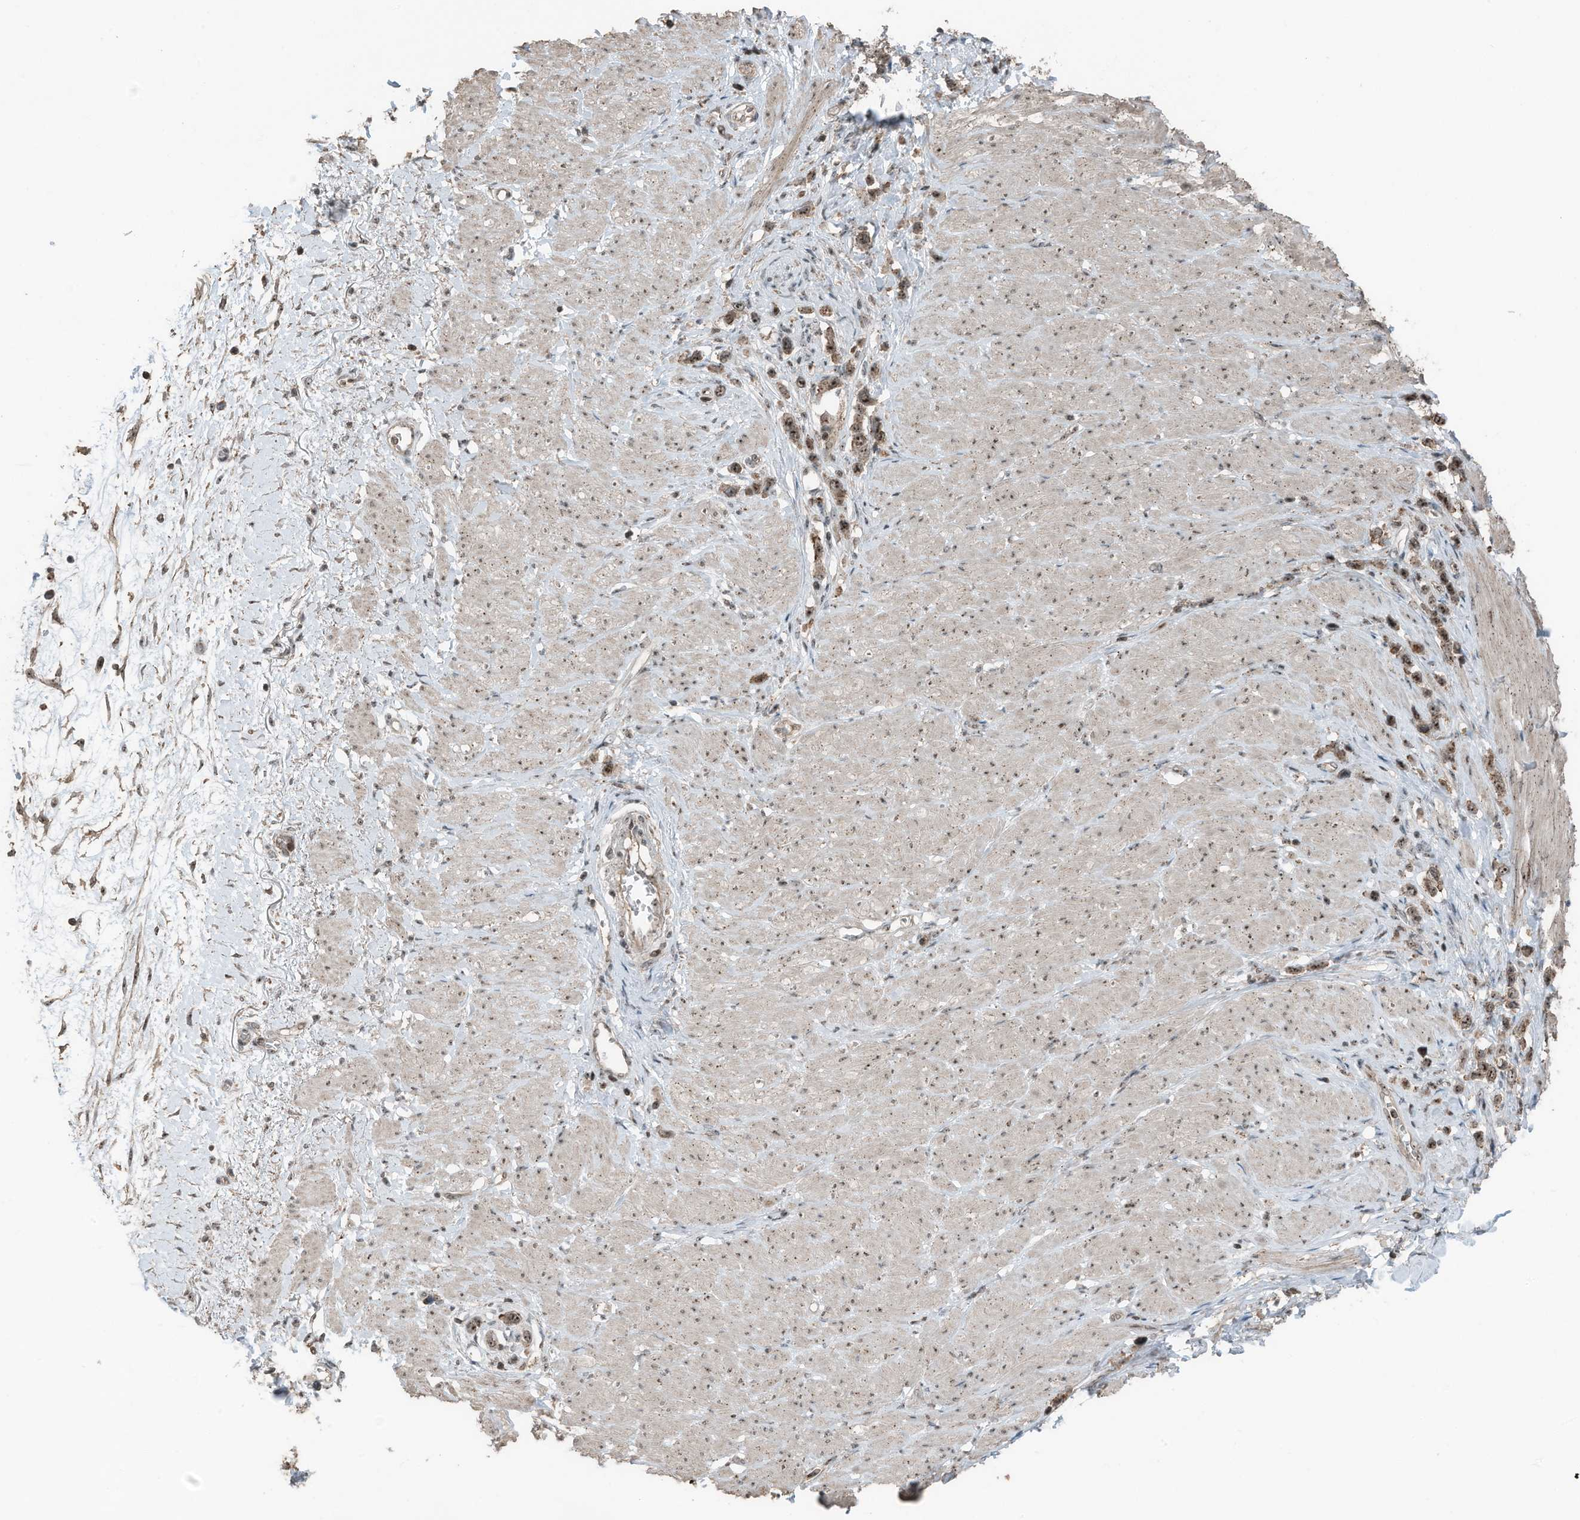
{"staining": {"intensity": "moderate", "quantity": ">75%", "location": "cytoplasmic/membranous,nuclear"}, "tissue": "stomach cancer", "cell_type": "Tumor cells", "image_type": "cancer", "snomed": [{"axis": "morphology", "description": "Adenocarcinoma, NOS"}, {"axis": "topography", "description": "Stomach"}], "caption": "DAB (3,3'-diaminobenzidine) immunohistochemical staining of human stomach cancer (adenocarcinoma) demonstrates moderate cytoplasmic/membranous and nuclear protein positivity in about >75% of tumor cells.", "gene": "UTP3", "patient": {"sex": "female", "age": 65}}